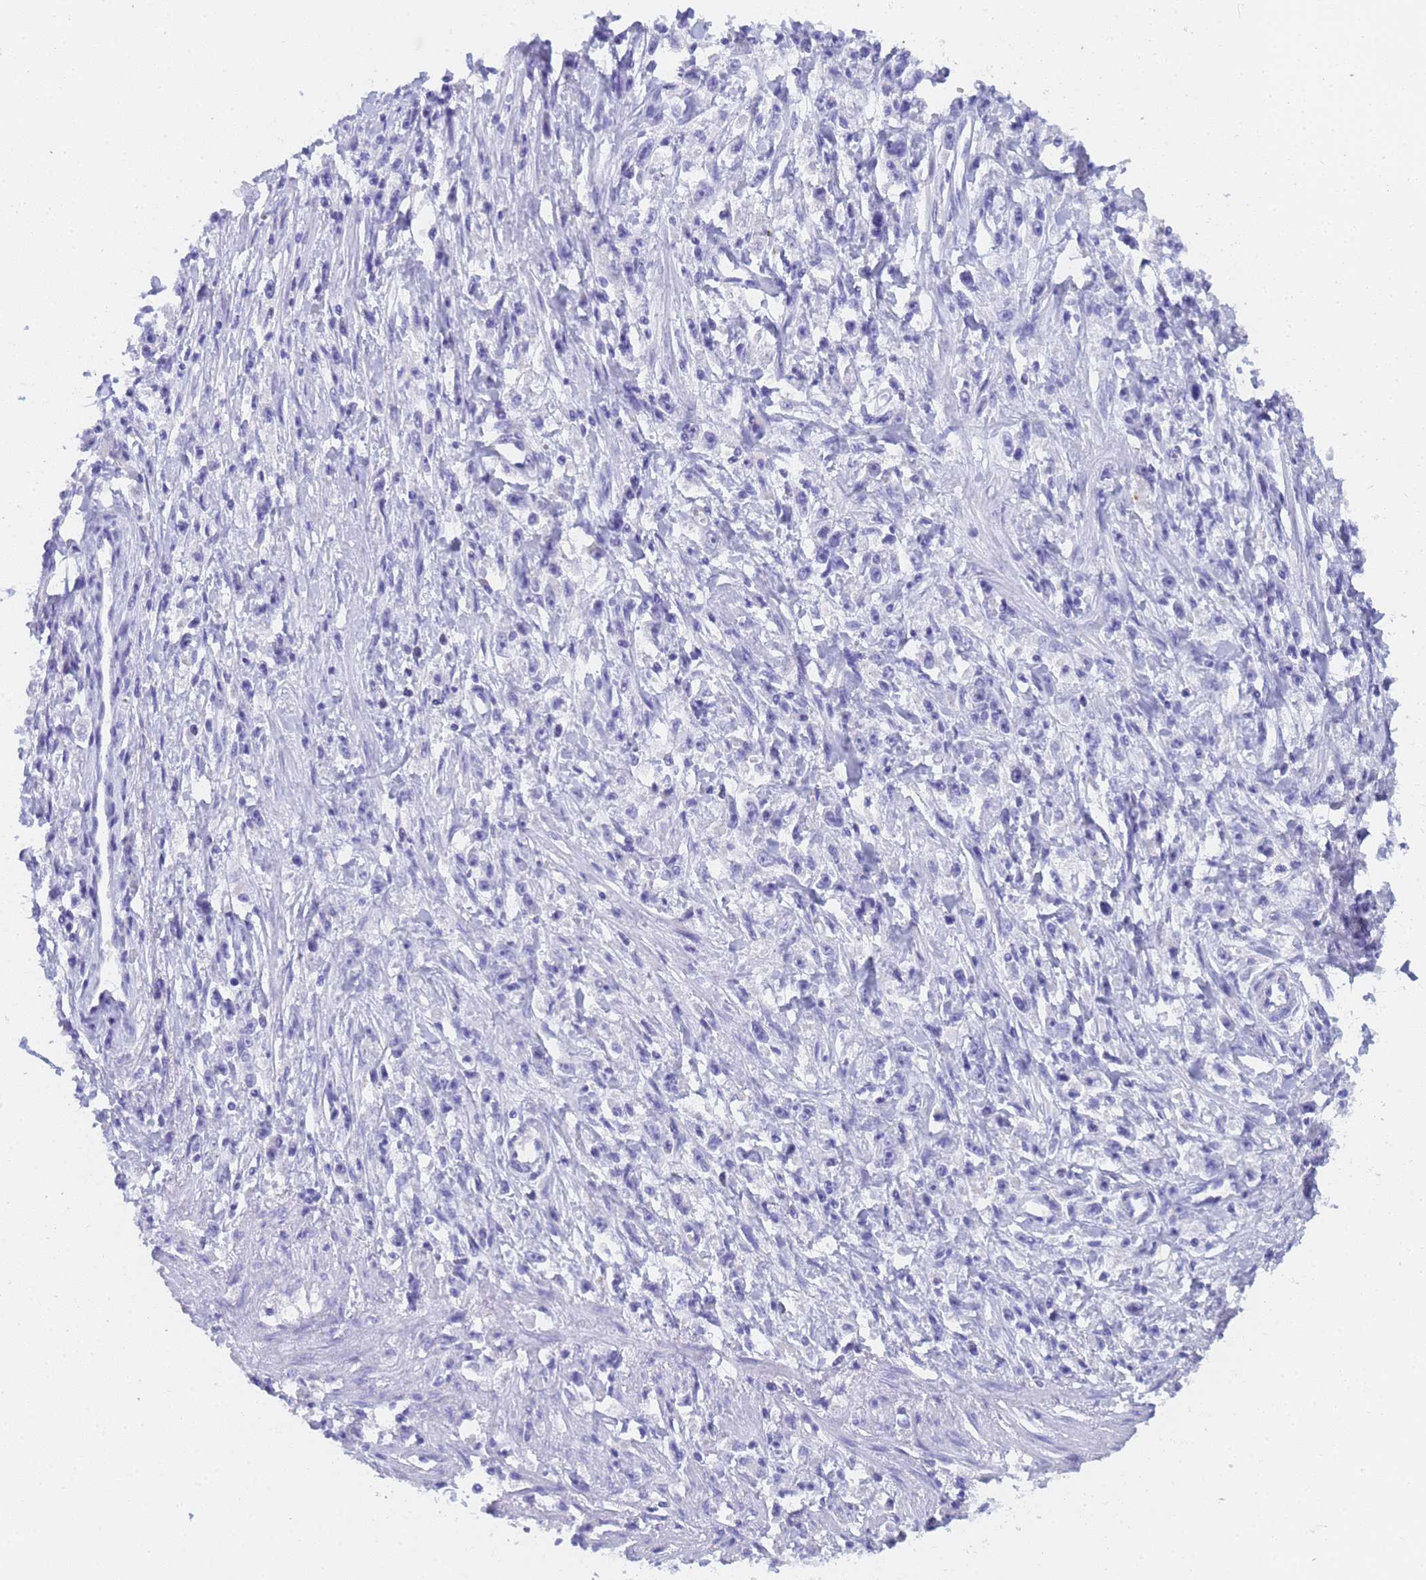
{"staining": {"intensity": "negative", "quantity": "none", "location": "none"}, "tissue": "stomach cancer", "cell_type": "Tumor cells", "image_type": "cancer", "snomed": [{"axis": "morphology", "description": "Adenocarcinoma, NOS"}, {"axis": "topography", "description": "Stomach"}], "caption": "Immunohistochemistry micrograph of stomach cancer (adenocarcinoma) stained for a protein (brown), which exhibits no staining in tumor cells. The staining was performed using DAB to visualize the protein expression in brown, while the nuclei were stained in blue with hematoxylin (Magnification: 20x).", "gene": "STATH", "patient": {"sex": "female", "age": 59}}